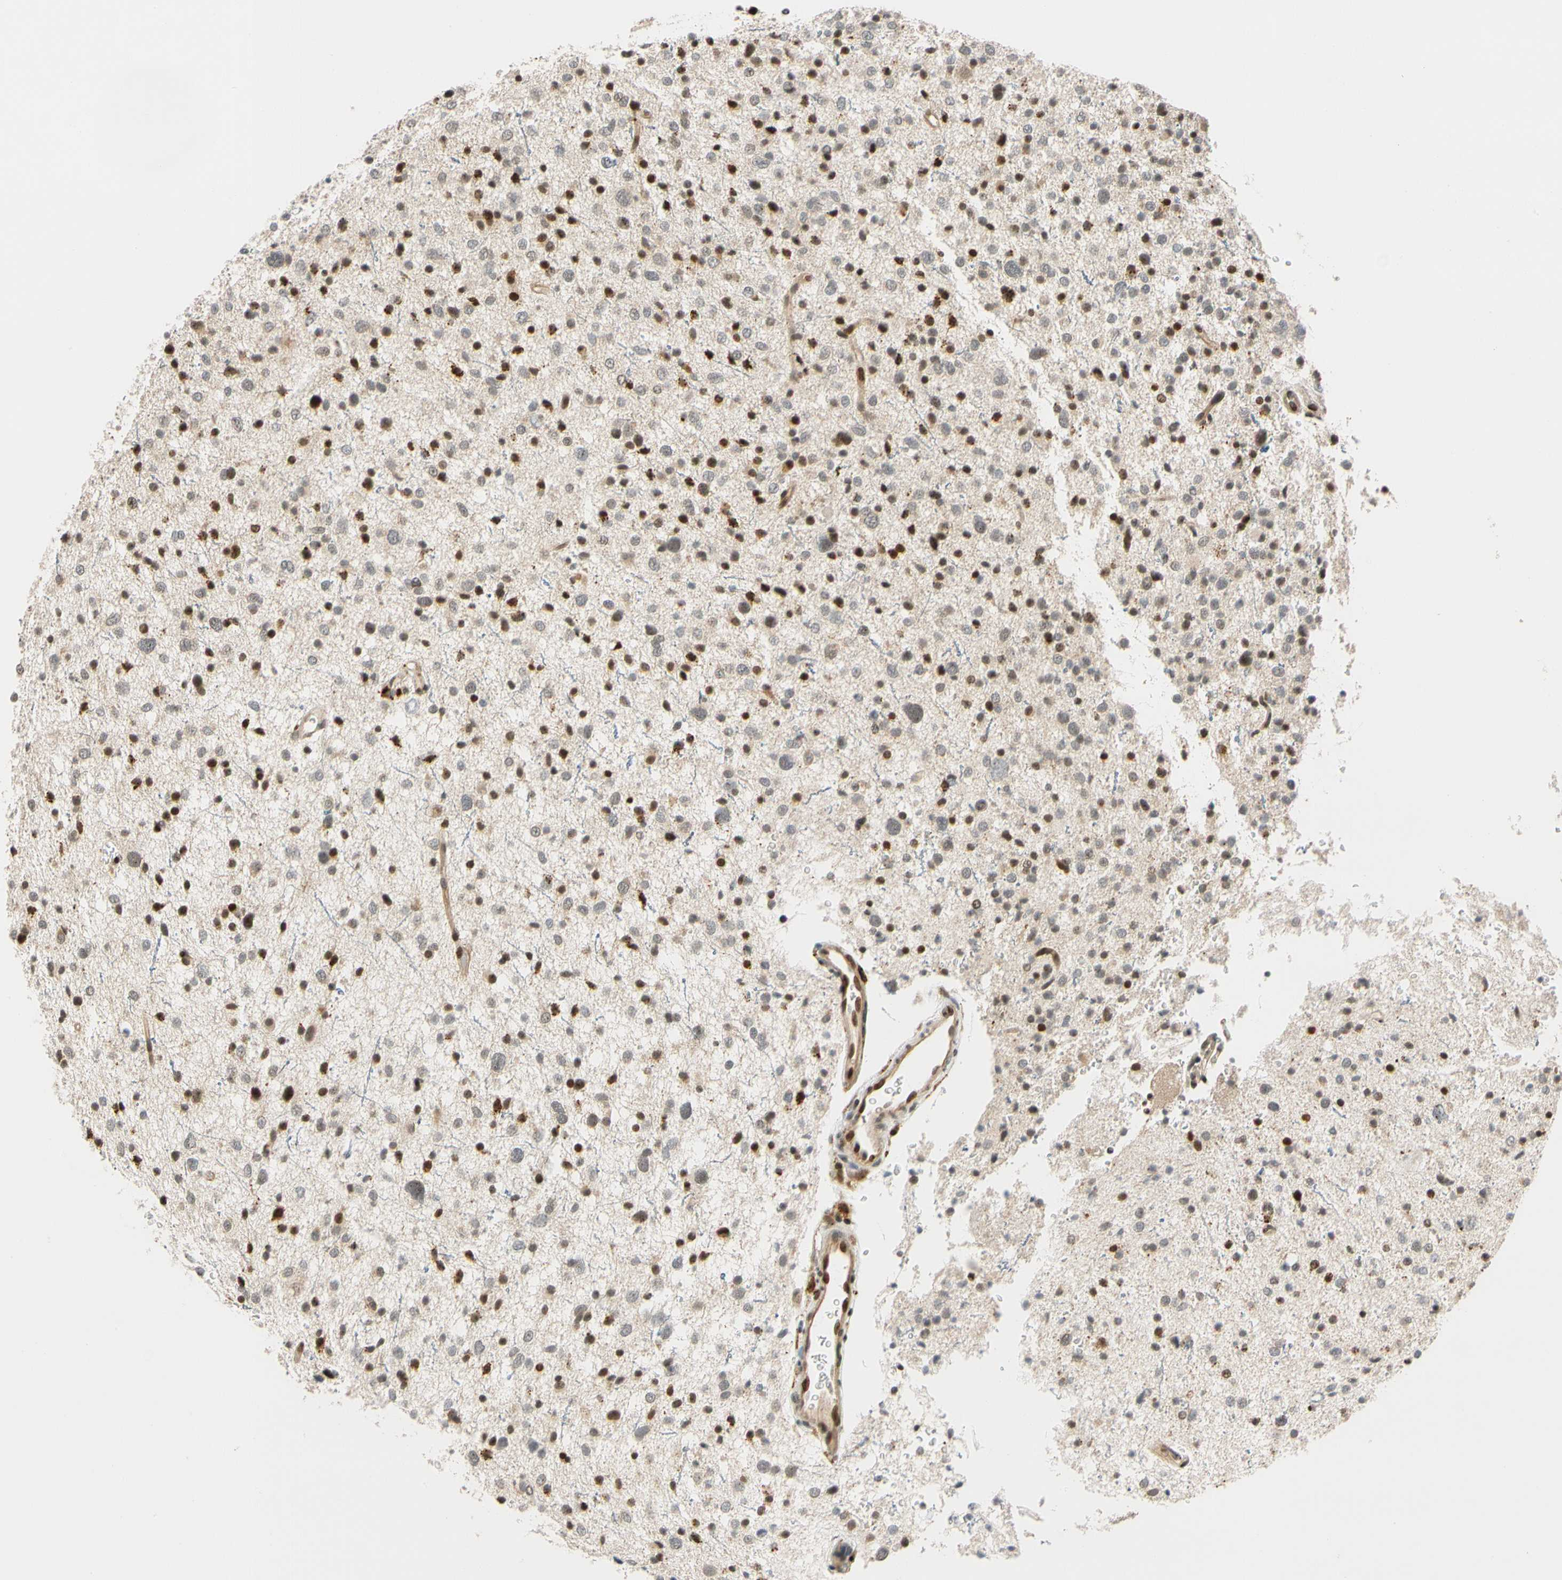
{"staining": {"intensity": "strong", "quantity": "25%-75%", "location": "nuclear"}, "tissue": "glioma", "cell_type": "Tumor cells", "image_type": "cancer", "snomed": [{"axis": "morphology", "description": "Glioma, malignant, Low grade"}, {"axis": "topography", "description": "Brain"}], "caption": "This image shows malignant glioma (low-grade) stained with immunohistochemistry to label a protein in brown. The nuclear of tumor cells show strong positivity for the protein. Nuclei are counter-stained blue.", "gene": "CDK7", "patient": {"sex": "female", "age": 37}}